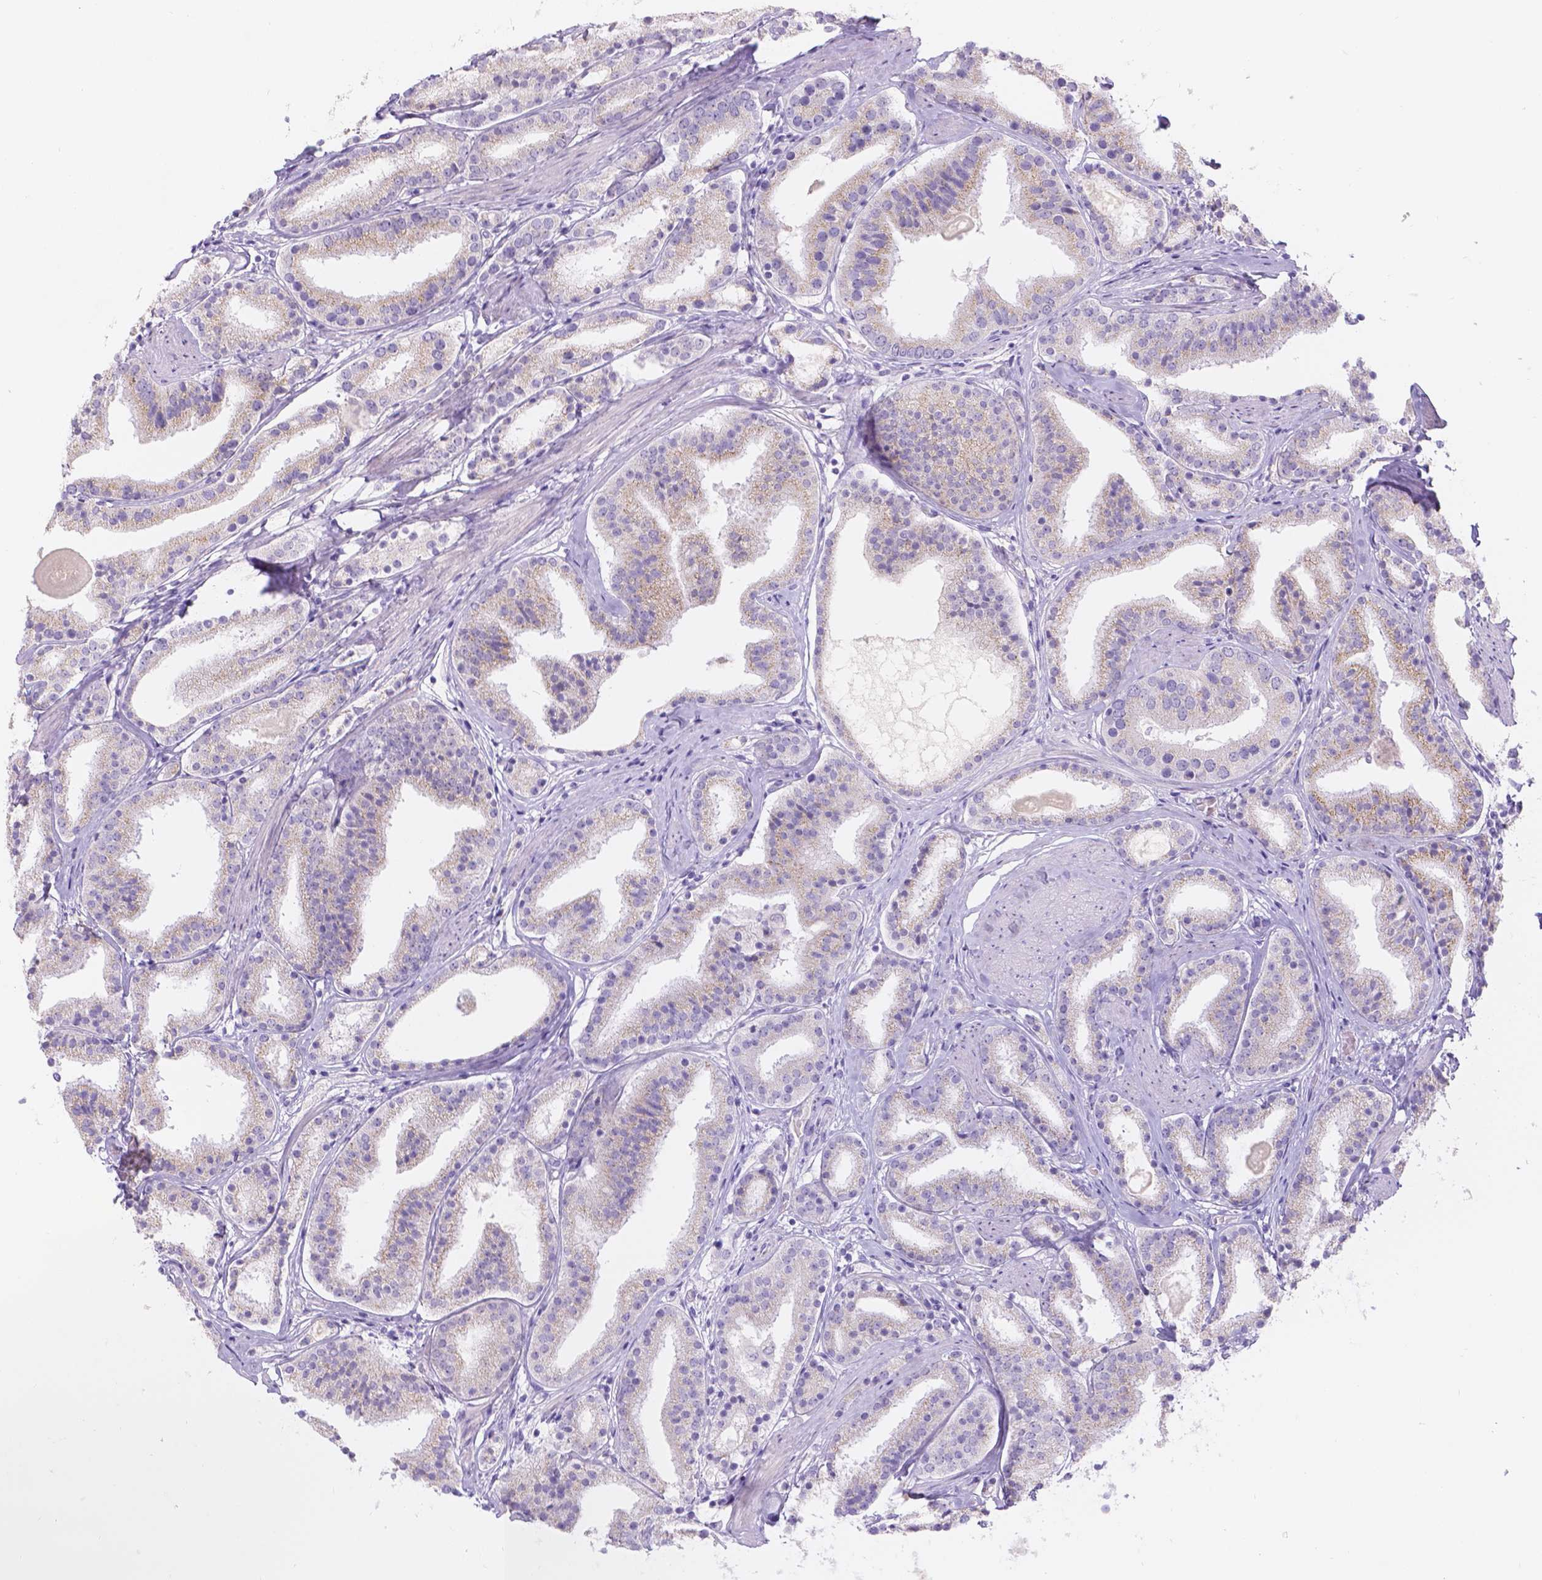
{"staining": {"intensity": "weak", "quantity": "<25%", "location": "cytoplasmic/membranous"}, "tissue": "prostate cancer", "cell_type": "Tumor cells", "image_type": "cancer", "snomed": [{"axis": "morphology", "description": "Adenocarcinoma, High grade"}, {"axis": "topography", "description": "Prostate"}], "caption": "This is a image of IHC staining of prostate adenocarcinoma (high-grade), which shows no staining in tumor cells. (Immunohistochemistry (ihc), brightfield microscopy, high magnification).", "gene": "HTN3", "patient": {"sex": "male", "age": 63}}